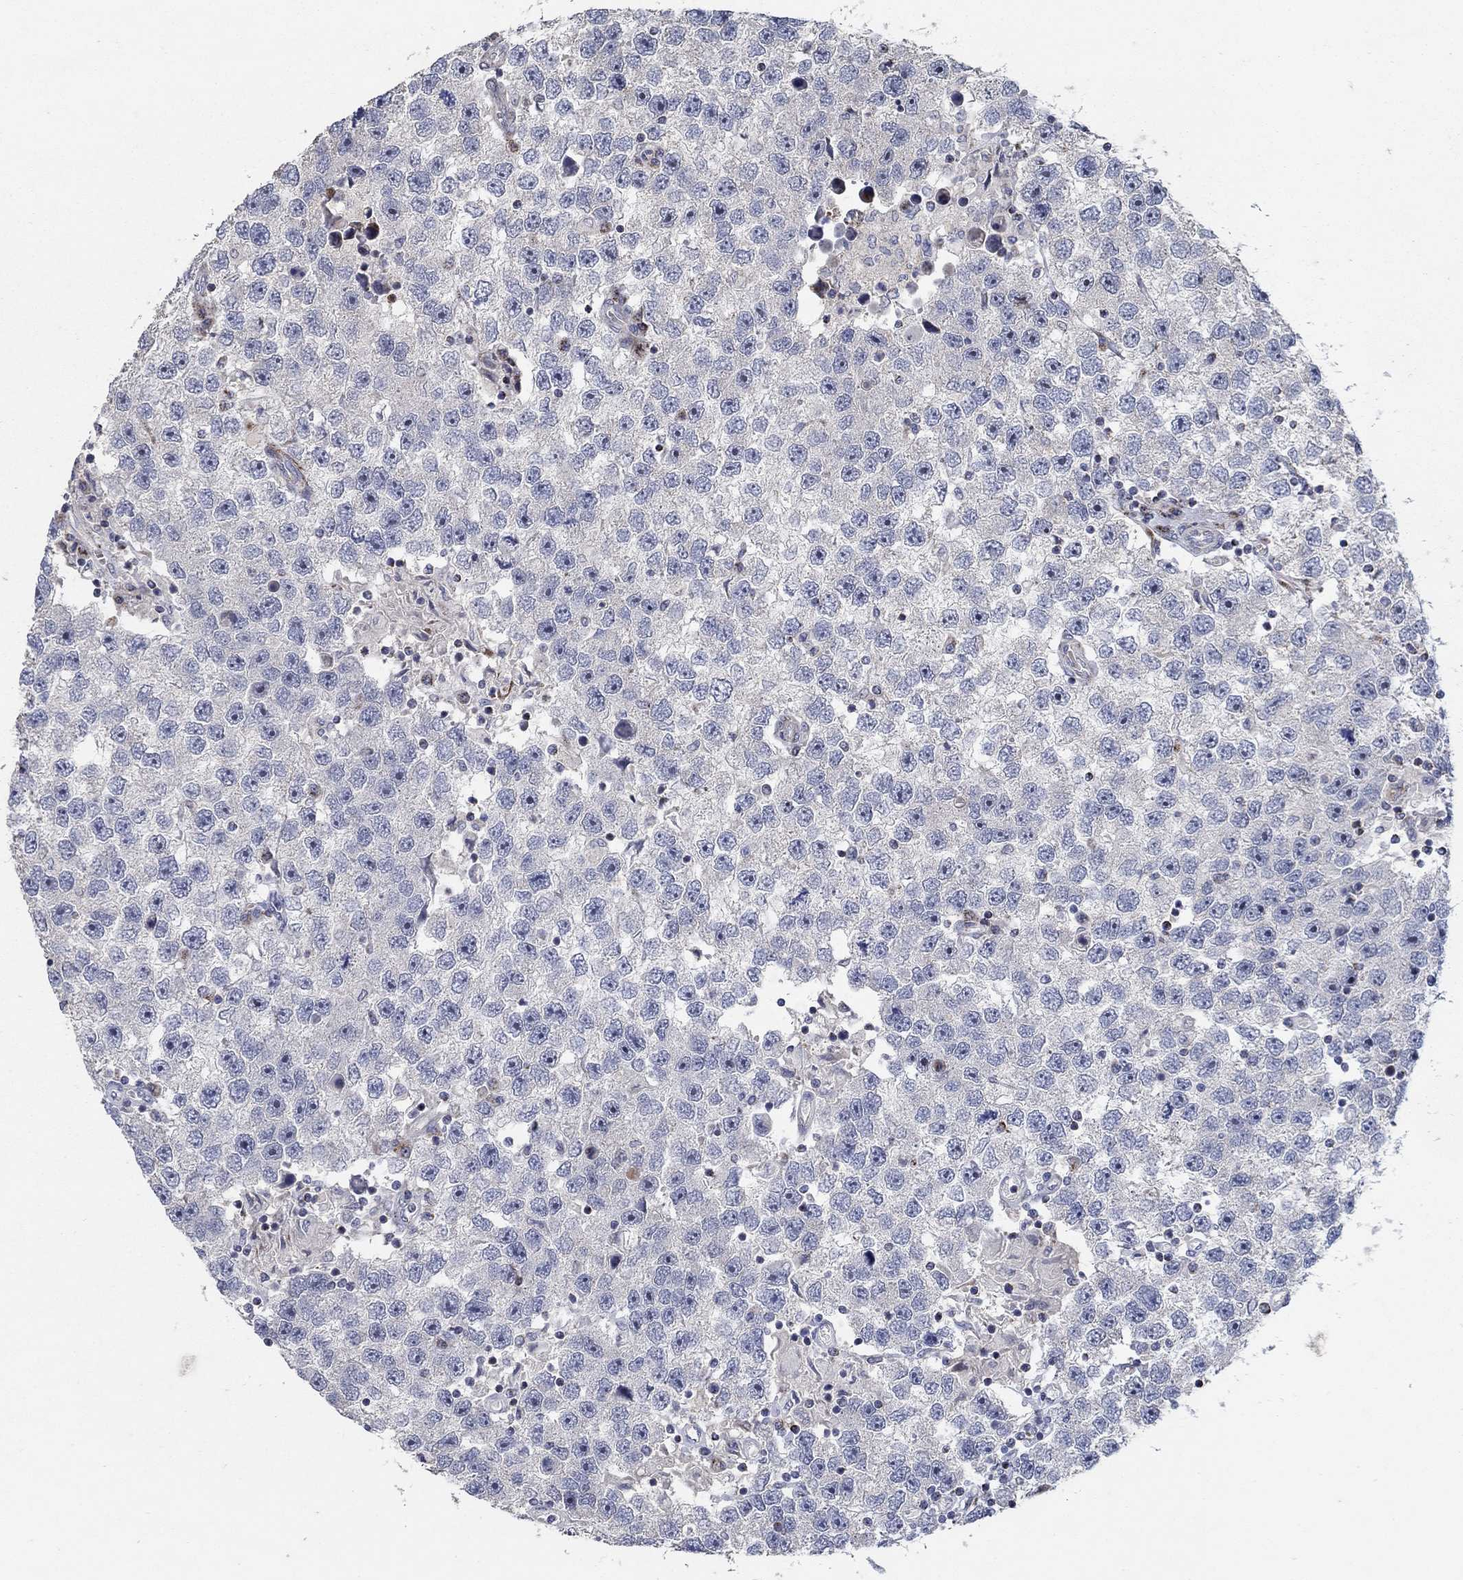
{"staining": {"intensity": "negative", "quantity": "none", "location": "none"}, "tissue": "testis cancer", "cell_type": "Tumor cells", "image_type": "cancer", "snomed": [{"axis": "morphology", "description": "Seminoma, NOS"}, {"axis": "topography", "description": "Testis"}], "caption": "Immunohistochemical staining of human testis seminoma demonstrates no significant staining in tumor cells.", "gene": "HMX2", "patient": {"sex": "male", "age": 26}}